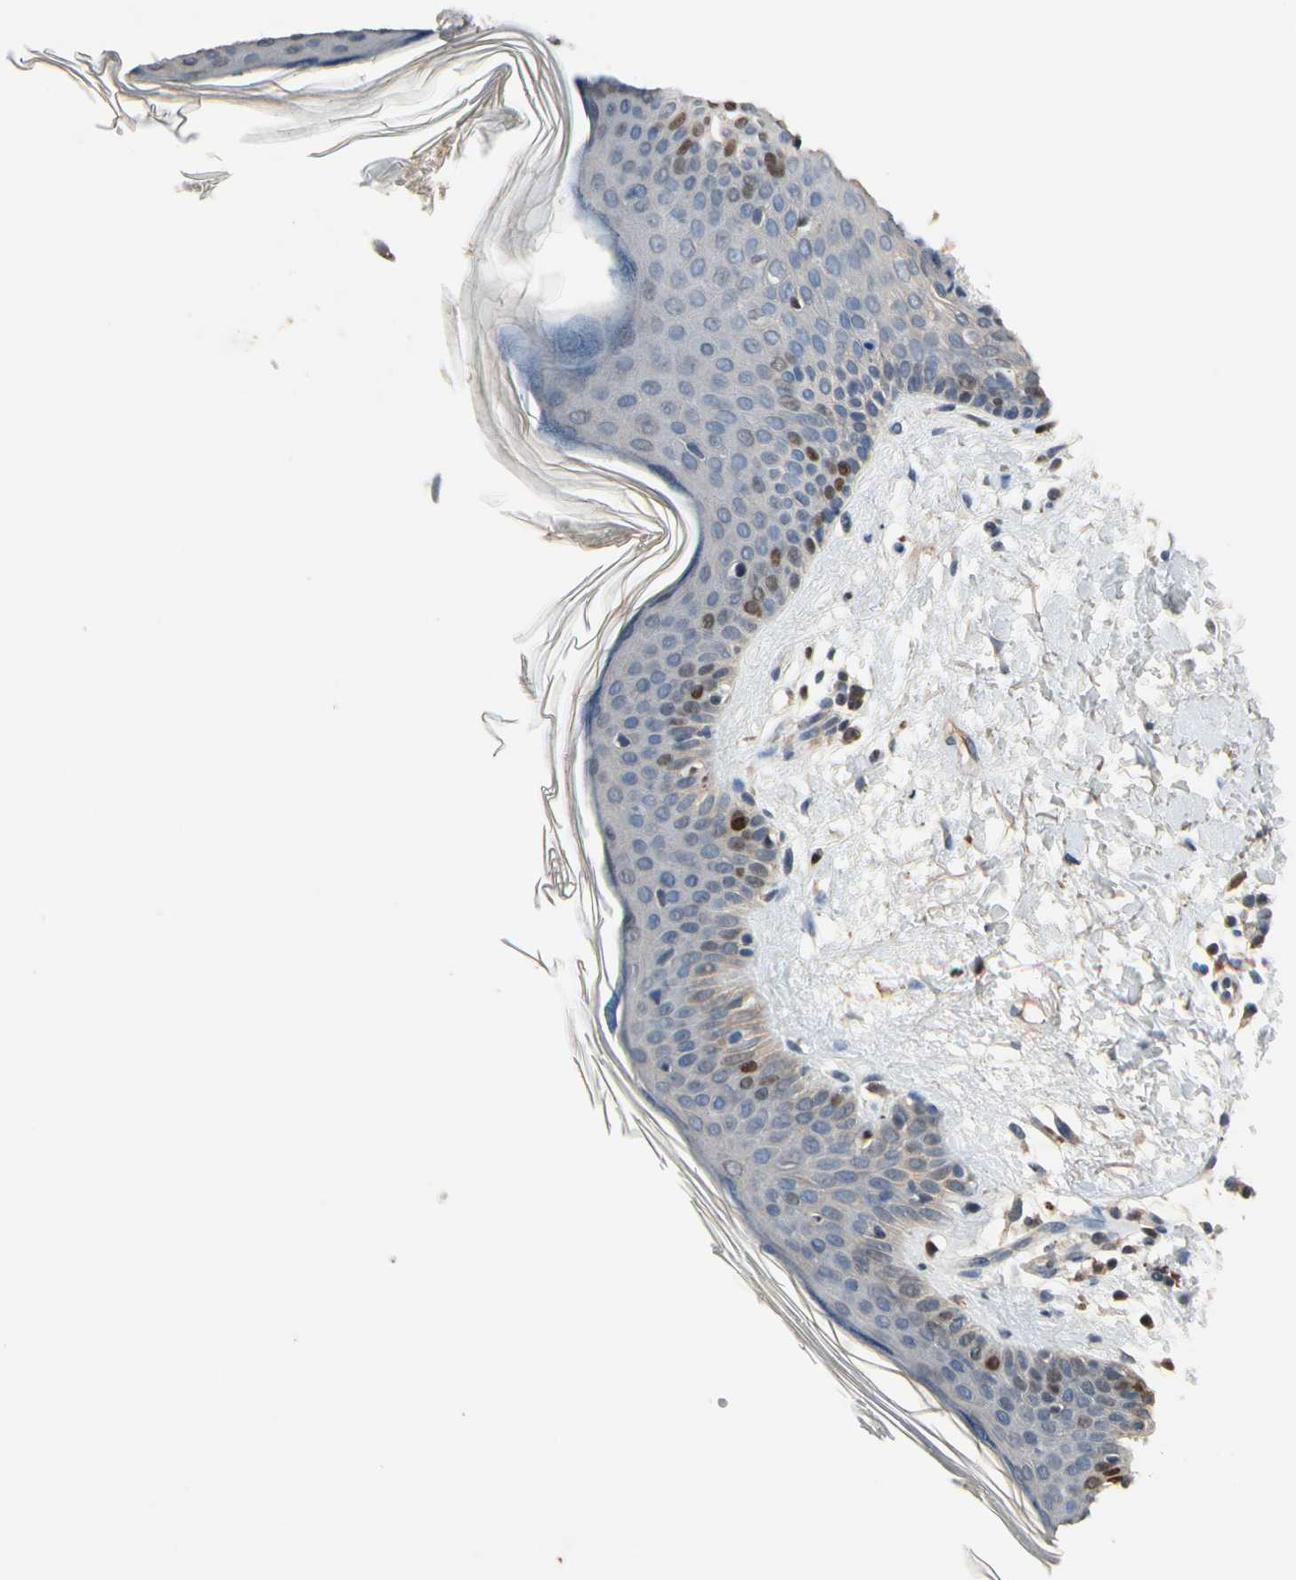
{"staining": {"intensity": "weak", "quantity": ">75%", "location": "cytoplasmic/membranous"}, "tissue": "skin", "cell_type": "Fibroblasts", "image_type": "normal", "snomed": [{"axis": "morphology", "description": "Normal tissue, NOS"}, {"axis": "topography", "description": "Skin"}], "caption": "The micrograph displays a brown stain indicating the presence of a protein in the cytoplasmic/membranous of fibroblasts in skin. Using DAB (3,3'-diaminobenzidine) (brown) and hematoxylin (blue) stains, captured at high magnification using brightfield microscopy.", "gene": "ZKSCAN3", "patient": {"sex": "female", "age": 56}}